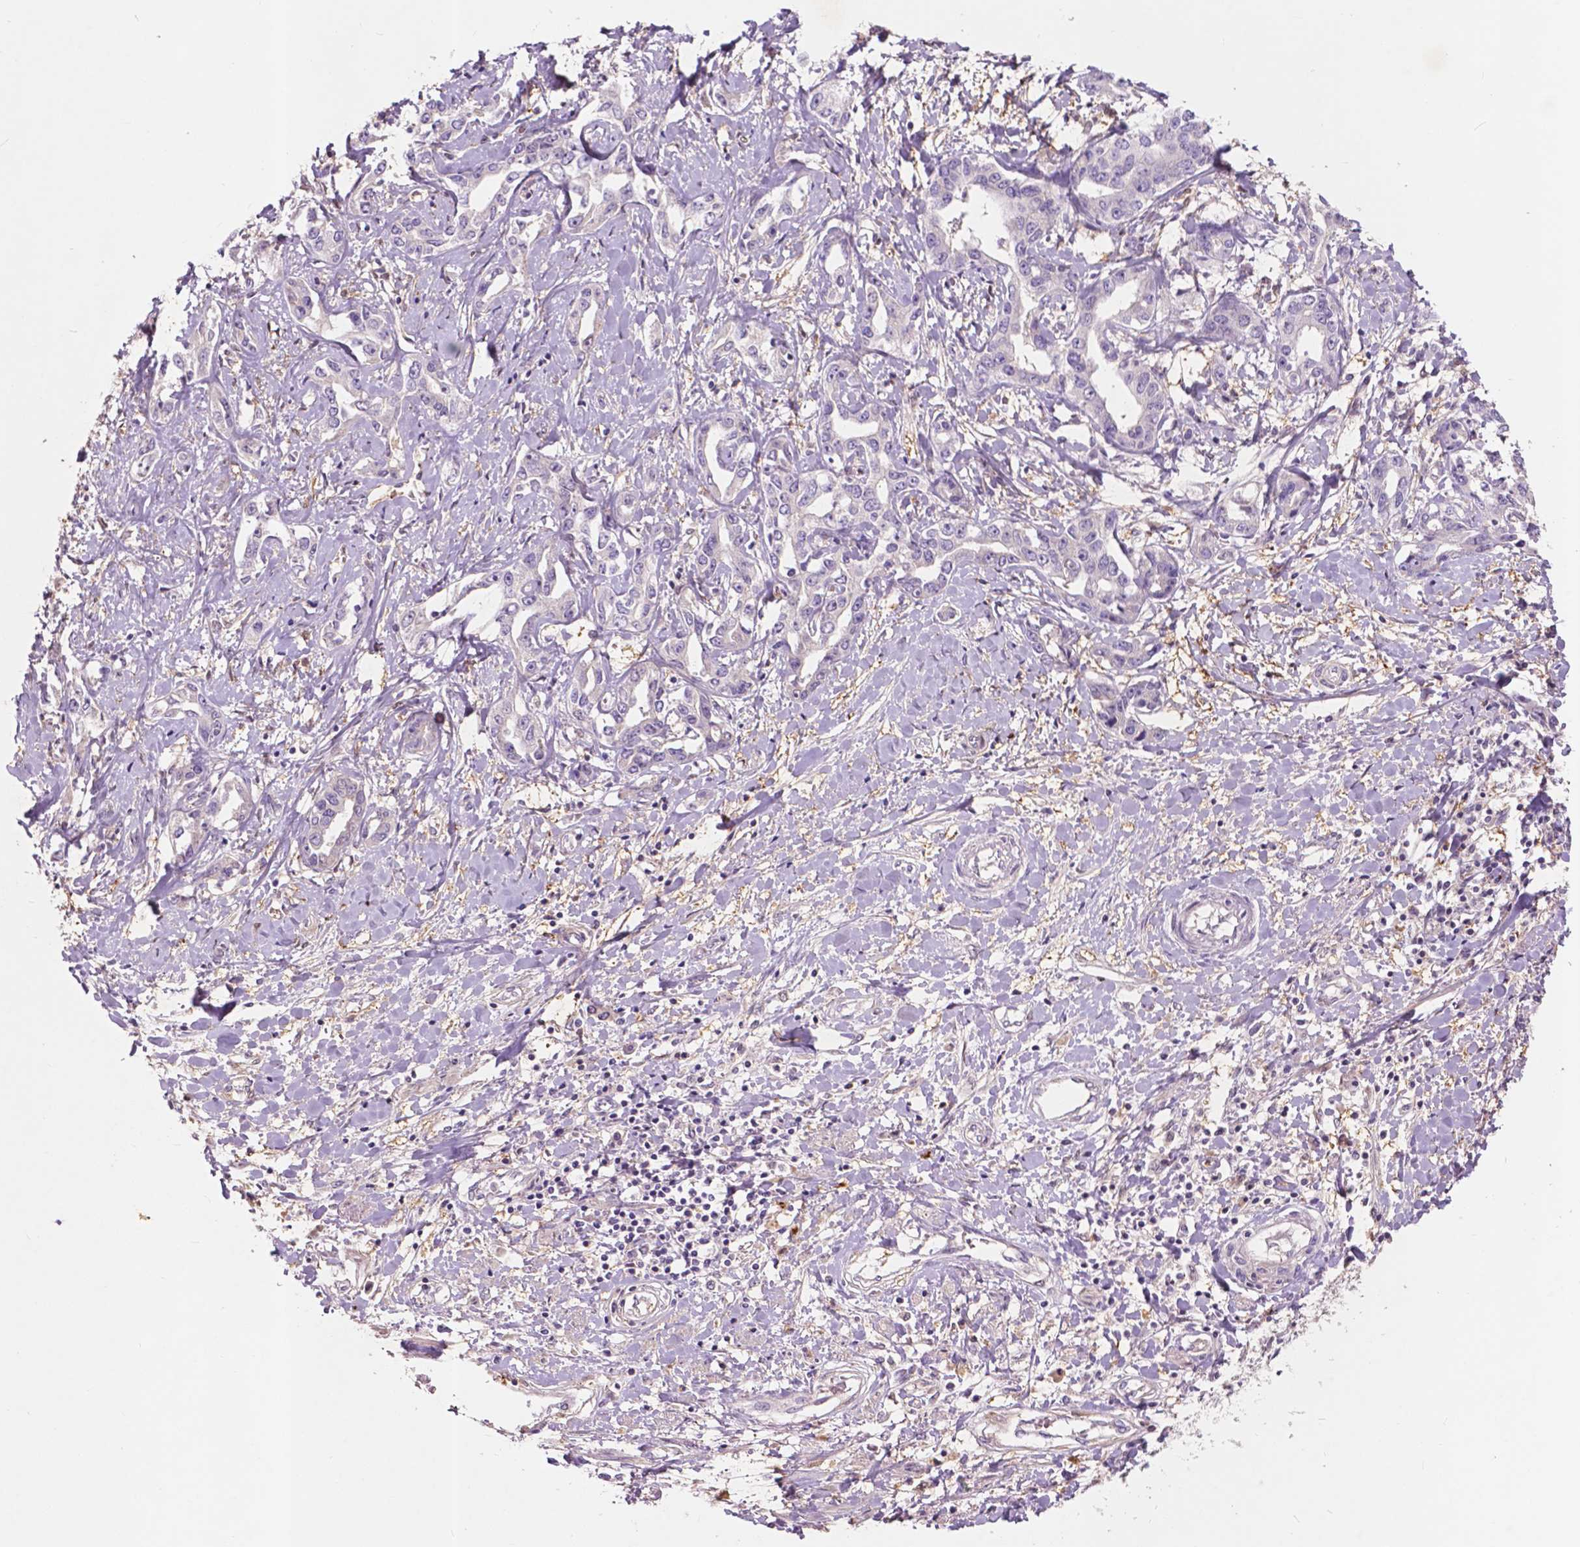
{"staining": {"intensity": "negative", "quantity": "none", "location": "none"}, "tissue": "liver cancer", "cell_type": "Tumor cells", "image_type": "cancer", "snomed": [{"axis": "morphology", "description": "Cholangiocarcinoma"}, {"axis": "topography", "description": "Liver"}], "caption": "This photomicrograph is of liver cholangiocarcinoma stained with IHC to label a protein in brown with the nuclei are counter-stained blue. There is no staining in tumor cells.", "gene": "GPR37", "patient": {"sex": "male", "age": 59}}